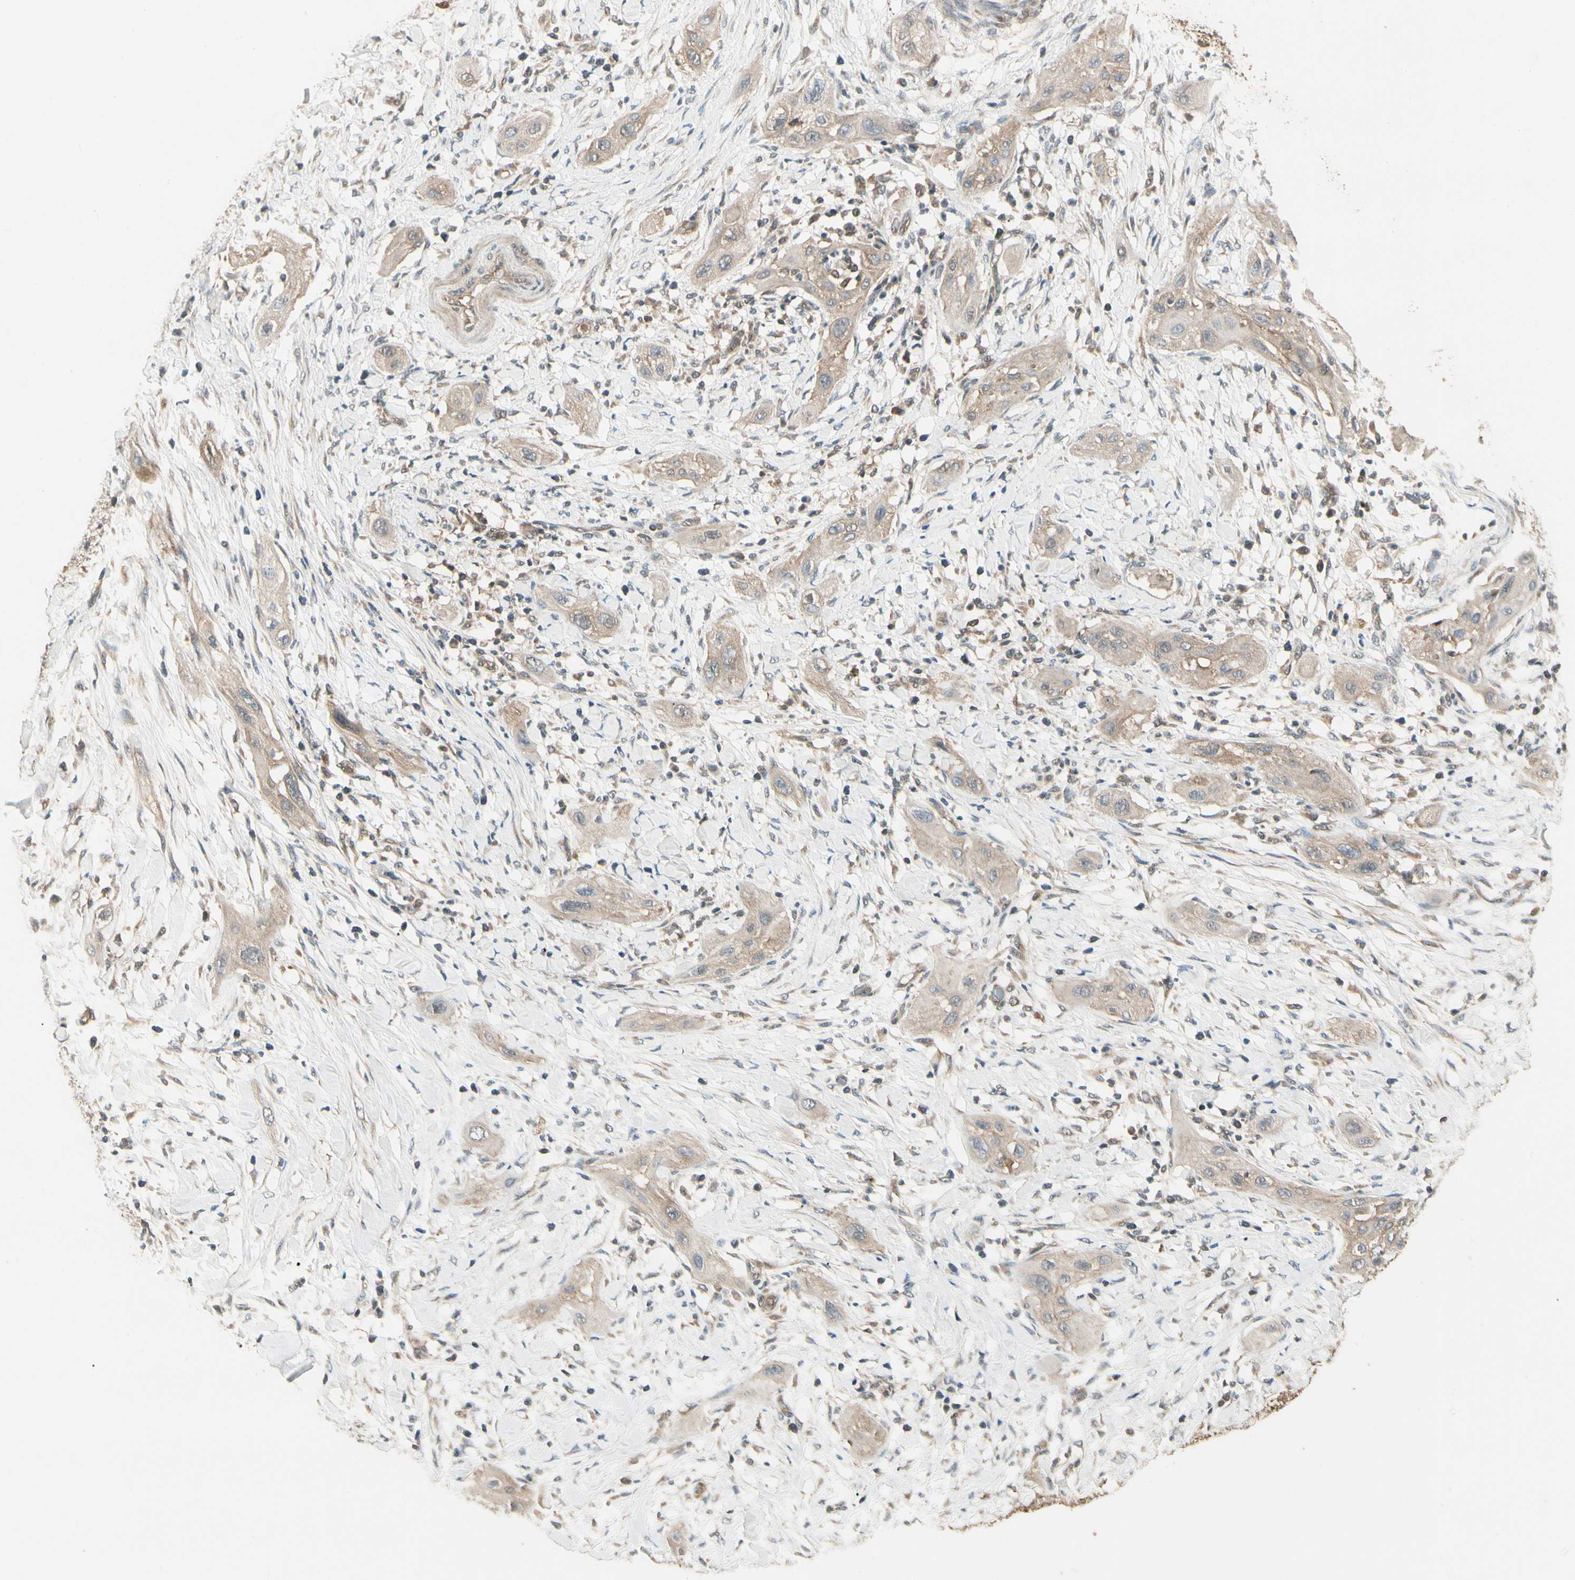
{"staining": {"intensity": "weak", "quantity": ">75%", "location": "cytoplasmic/membranous"}, "tissue": "lung cancer", "cell_type": "Tumor cells", "image_type": "cancer", "snomed": [{"axis": "morphology", "description": "Squamous cell carcinoma, NOS"}, {"axis": "topography", "description": "Lung"}], "caption": "Protein staining by immunohistochemistry displays weak cytoplasmic/membranous positivity in approximately >75% of tumor cells in lung cancer.", "gene": "CCT7", "patient": {"sex": "female", "age": 47}}